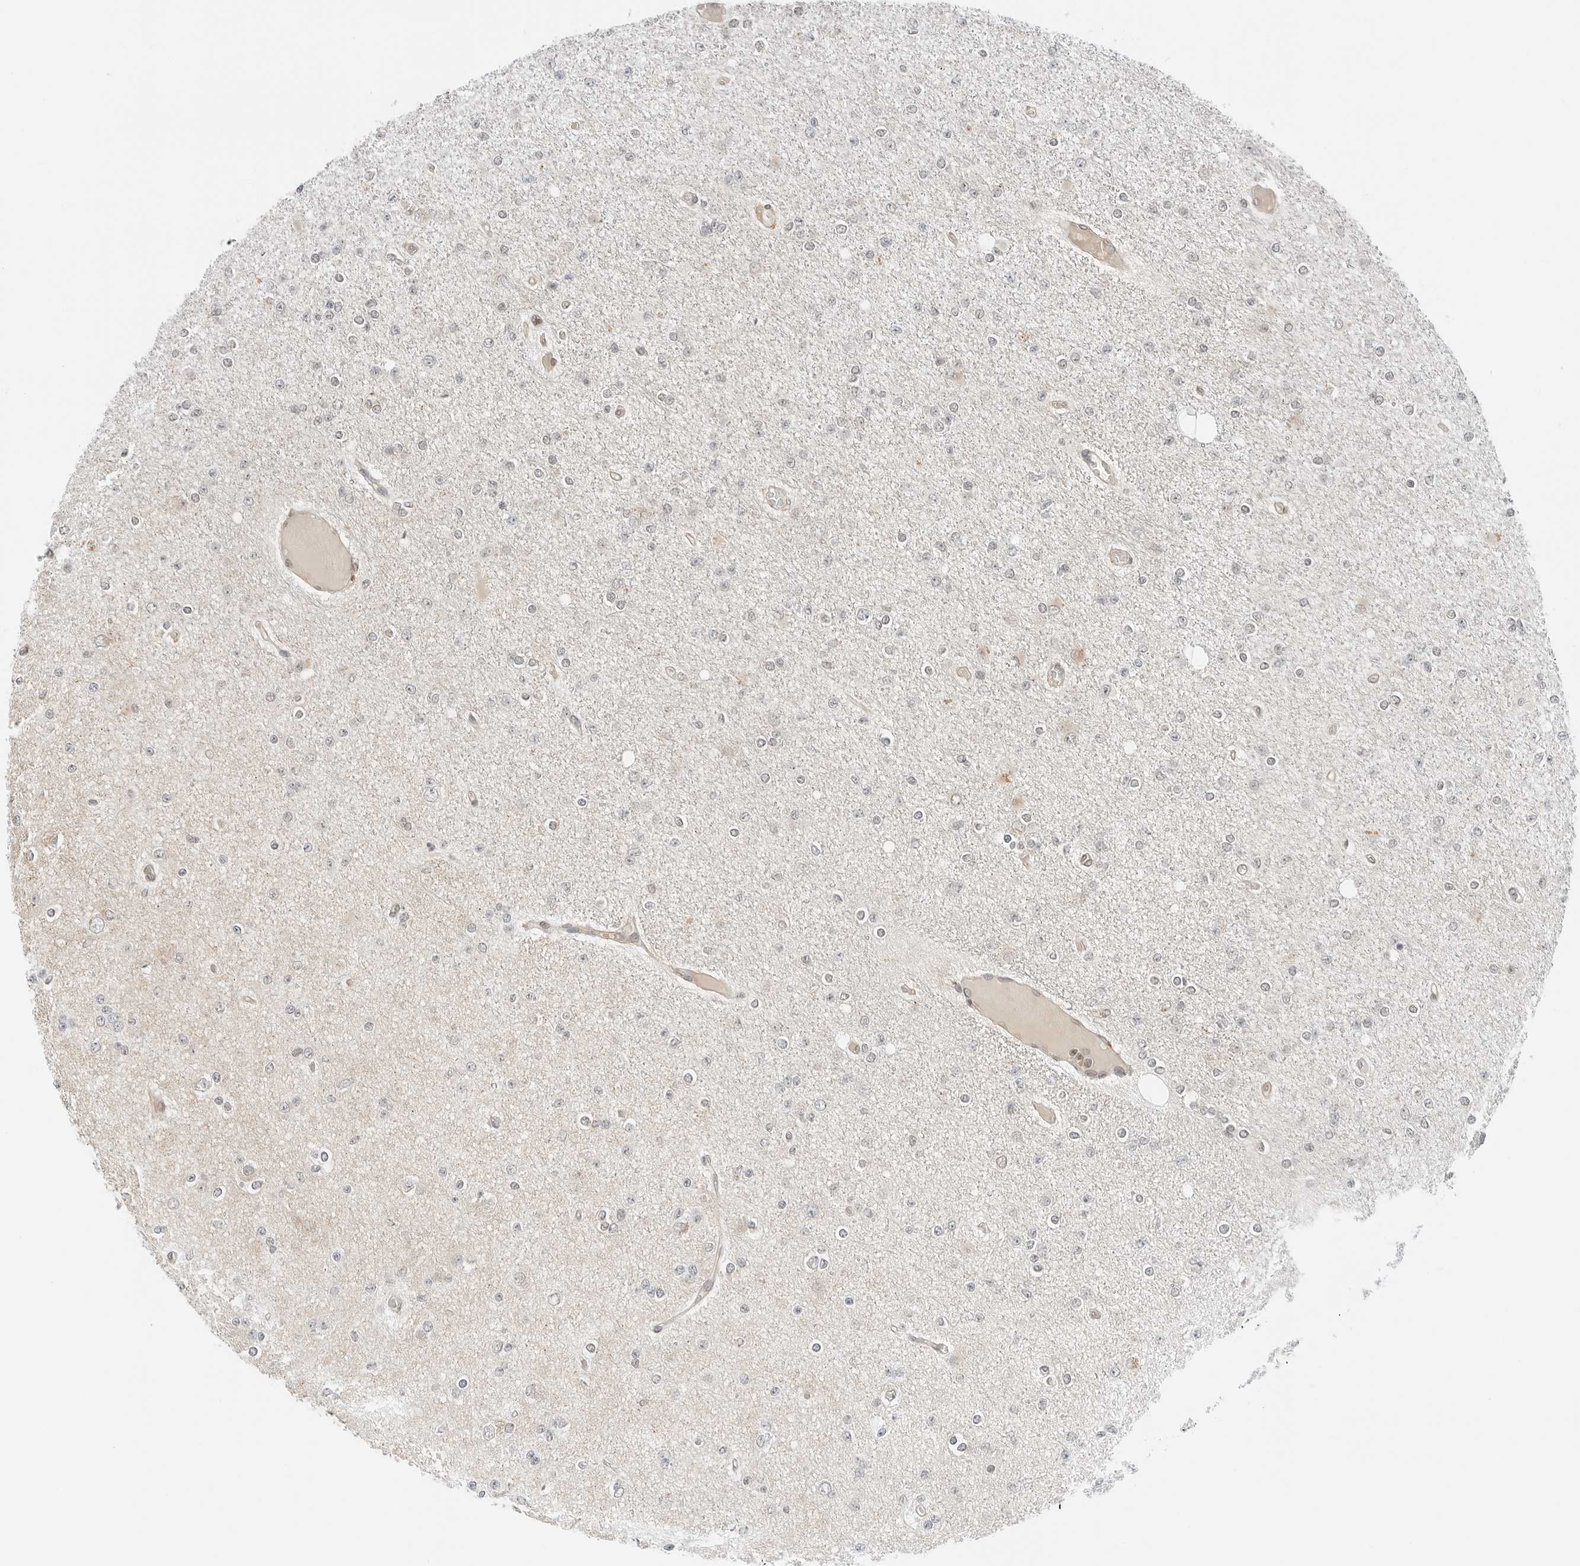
{"staining": {"intensity": "negative", "quantity": "none", "location": "none"}, "tissue": "glioma", "cell_type": "Tumor cells", "image_type": "cancer", "snomed": [{"axis": "morphology", "description": "Glioma, malignant, Low grade"}, {"axis": "topography", "description": "Brain"}], "caption": "Immunohistochemistry (IHC) image of human malignant low-grade glioma stained for a protein (brown), which displays no positivity in tumor cells.", "gene": "IQCC", "patient": {"sex": "female", "age": 22}}